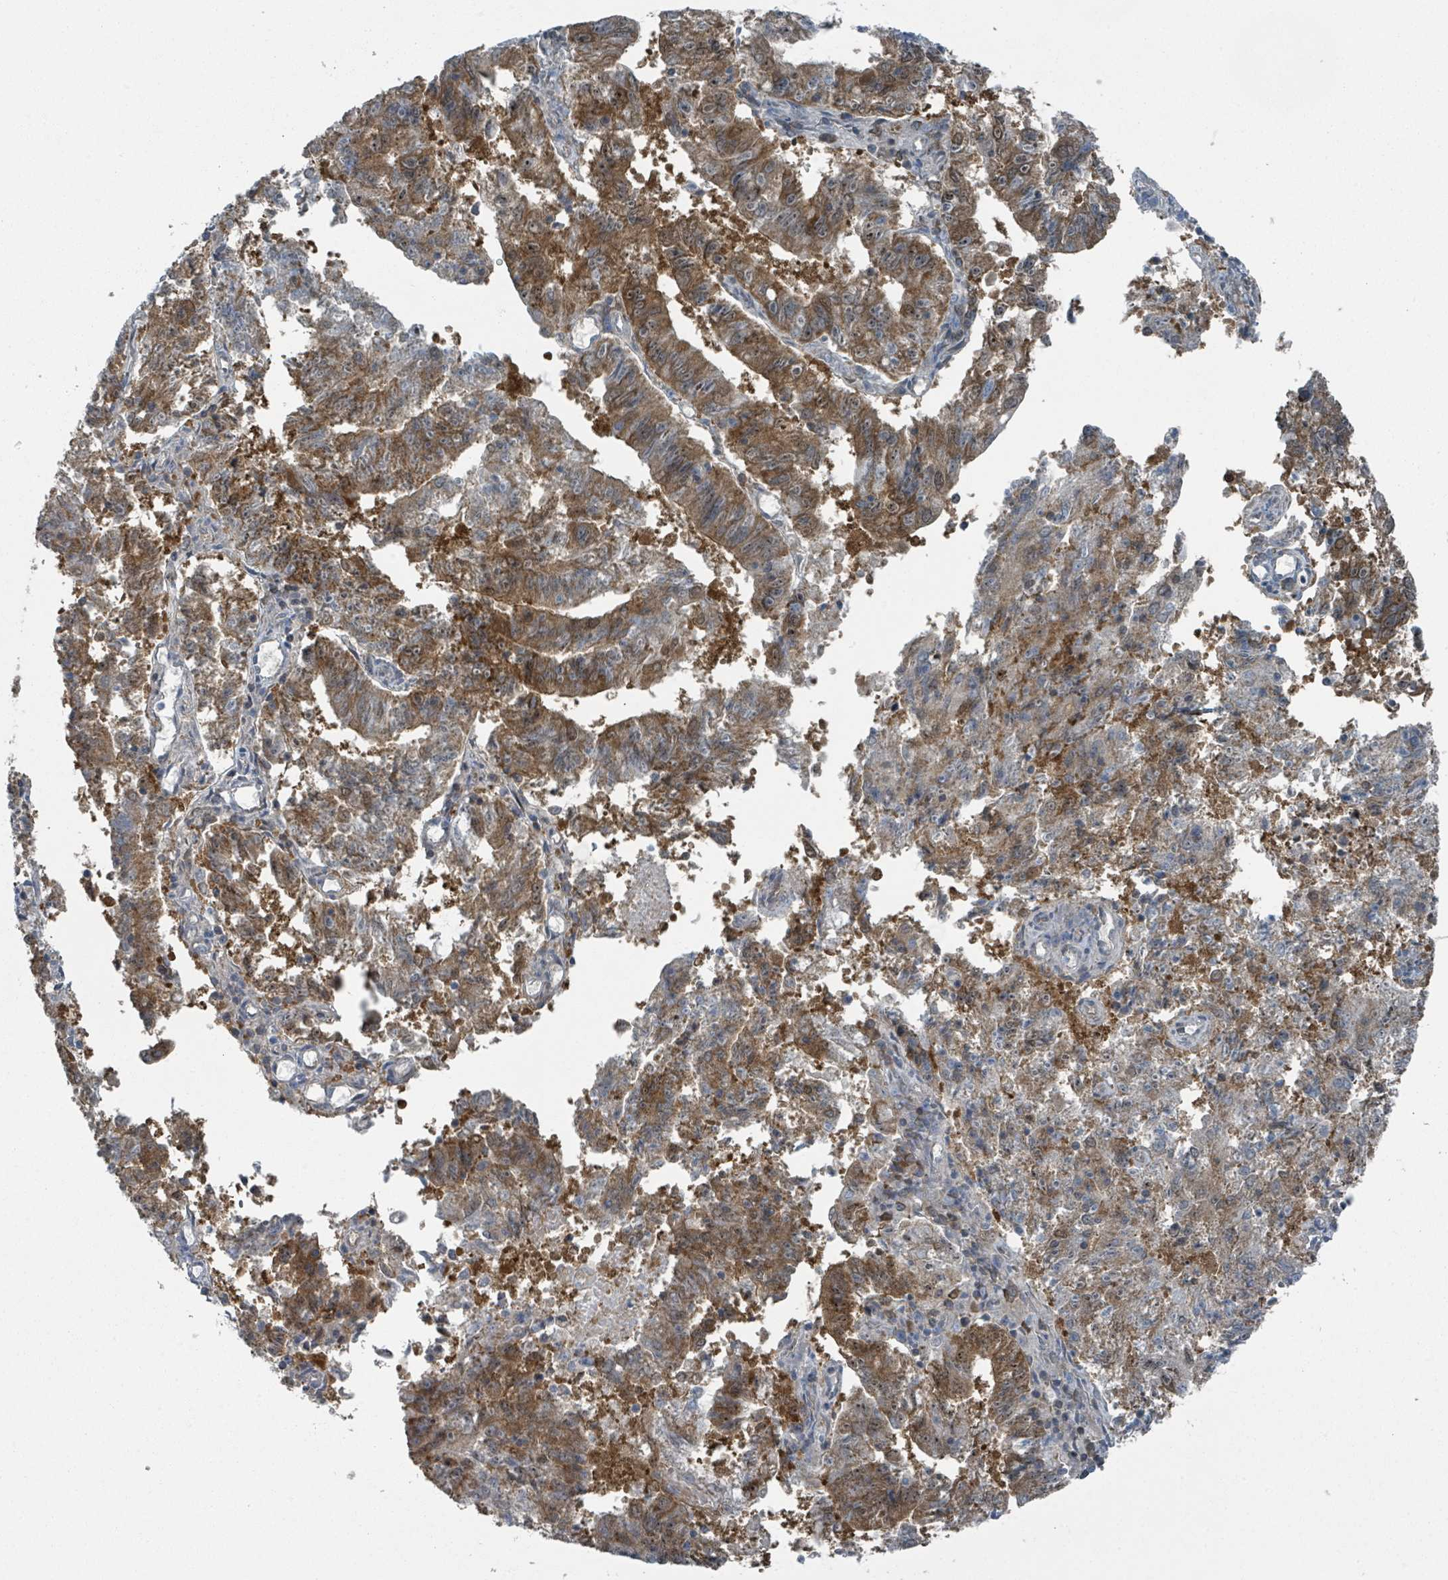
{"staining": {"intensity": "moderate", "quantity": "25%-75%", "location": "cytoplasmic/membranous,nuclear"}, "tissue": "endometrial cancer", "cell_type": "Tumor cells", "image_type": "cancer", "snomed": [{"axis": "morphology", "description": "Adenocarcinoma, NOS"}, {"axis": "topography", "description": "Endometrium"}], "caption": "Brown immunohistochemical staining in adenocarcinoma (endometrial) demonstrates moderate cytoplasmic/membranous and nuclear expression in about 25%-75% of tumor cells.", "gene": "GOLGA7", "patient": {"sex": "female", "age": 82}}